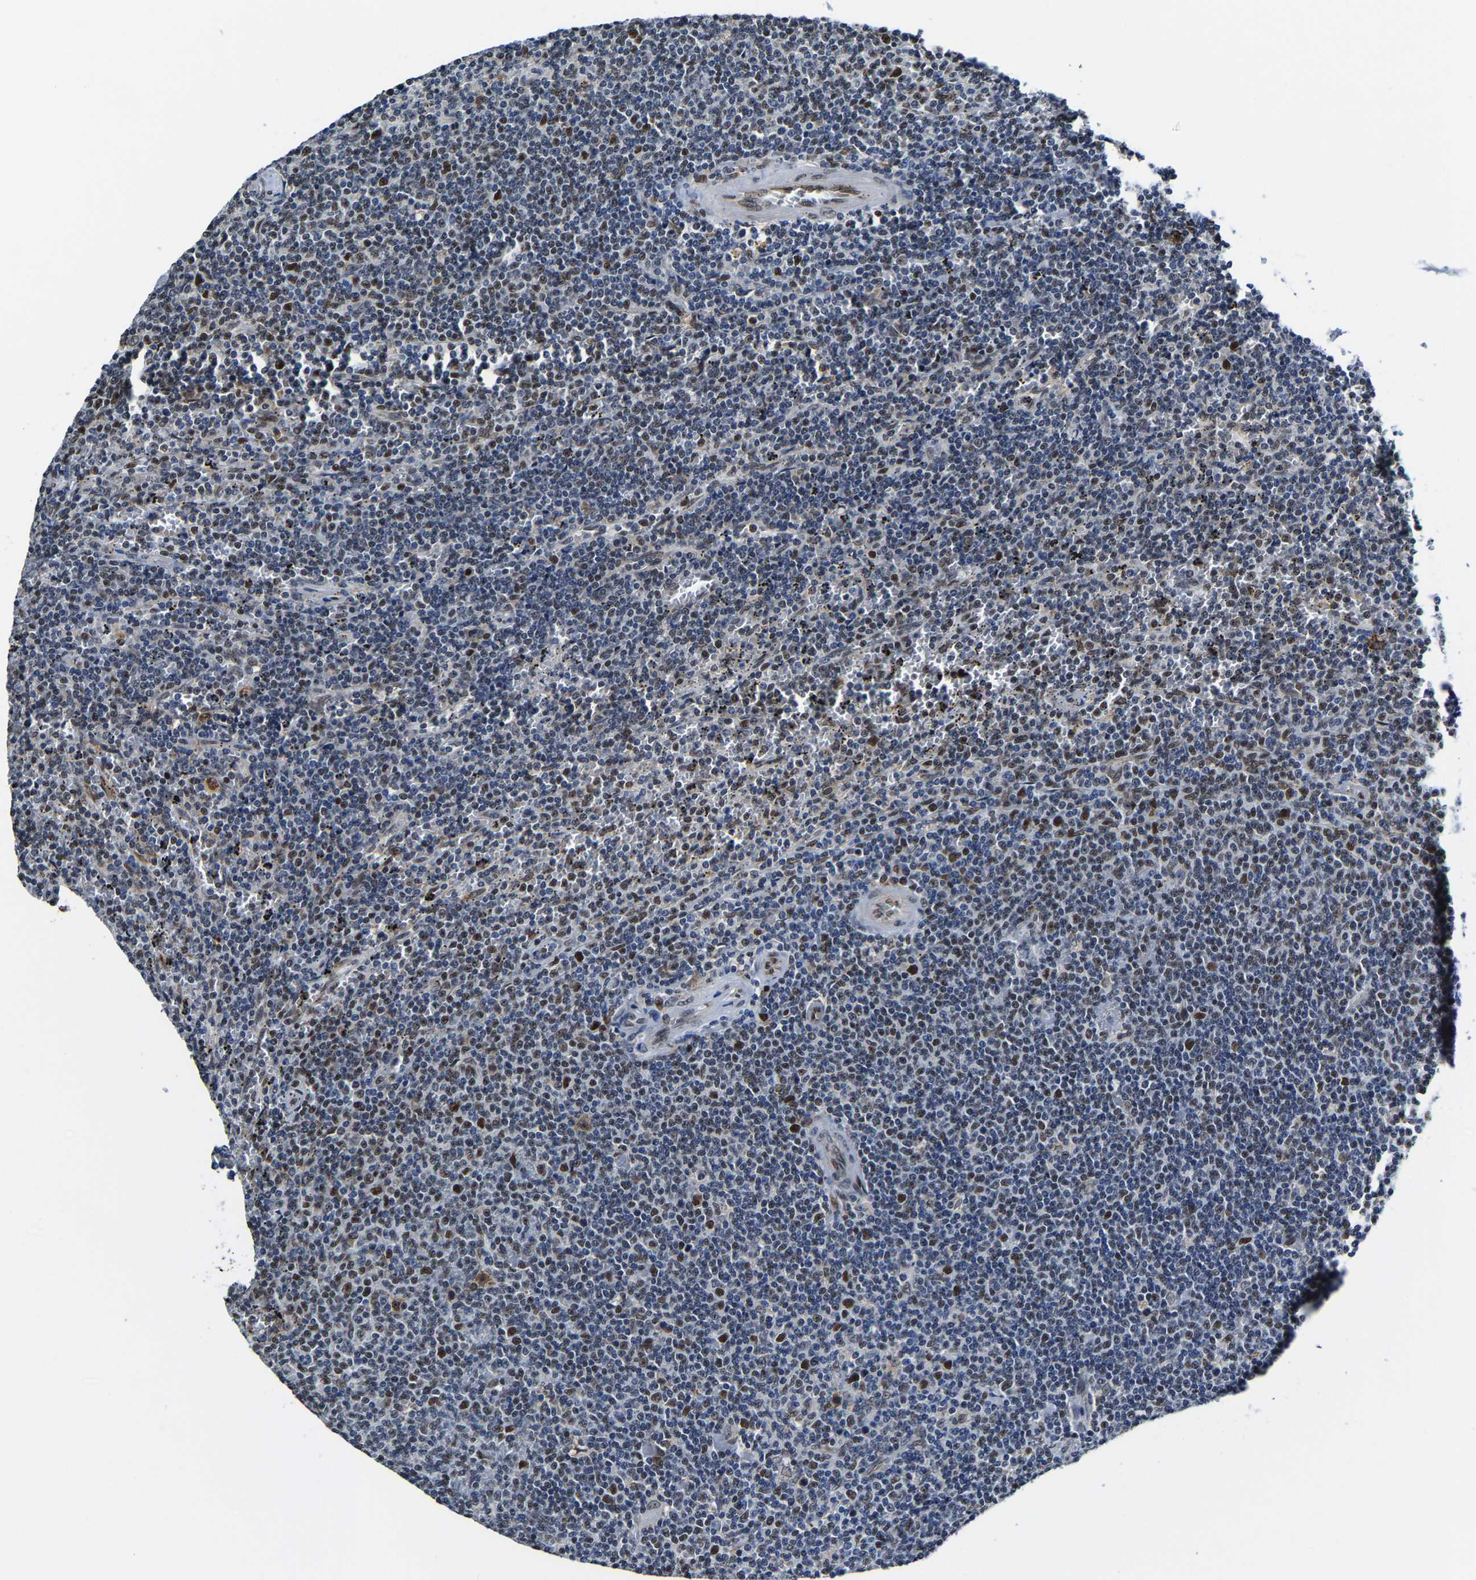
{"staining": {"intensity": "moderate", "quantity": "<25%", "location": "nuclear"}, "tissue": "lymphoma", "cell_type": "Tumor cells", "image_type": "cancer", "snomed": [{"axis": "morphology", "description": "Malignant lymphoma, non-Hodgkin's type, Low grade"}, {"axis": "topography", "description": "Spleen"}], "caption": "Immunohistochemical staining of lymphoma reveals low levels of moderate nuclear protein positivity in about <25% of tumor cells. (DAB (3,3'-diaminobenzidine) = brown stain, brightfield microscopy at high magnification).", "gene": "METTL1", "patient": {"sex": "female", "age": 50}}